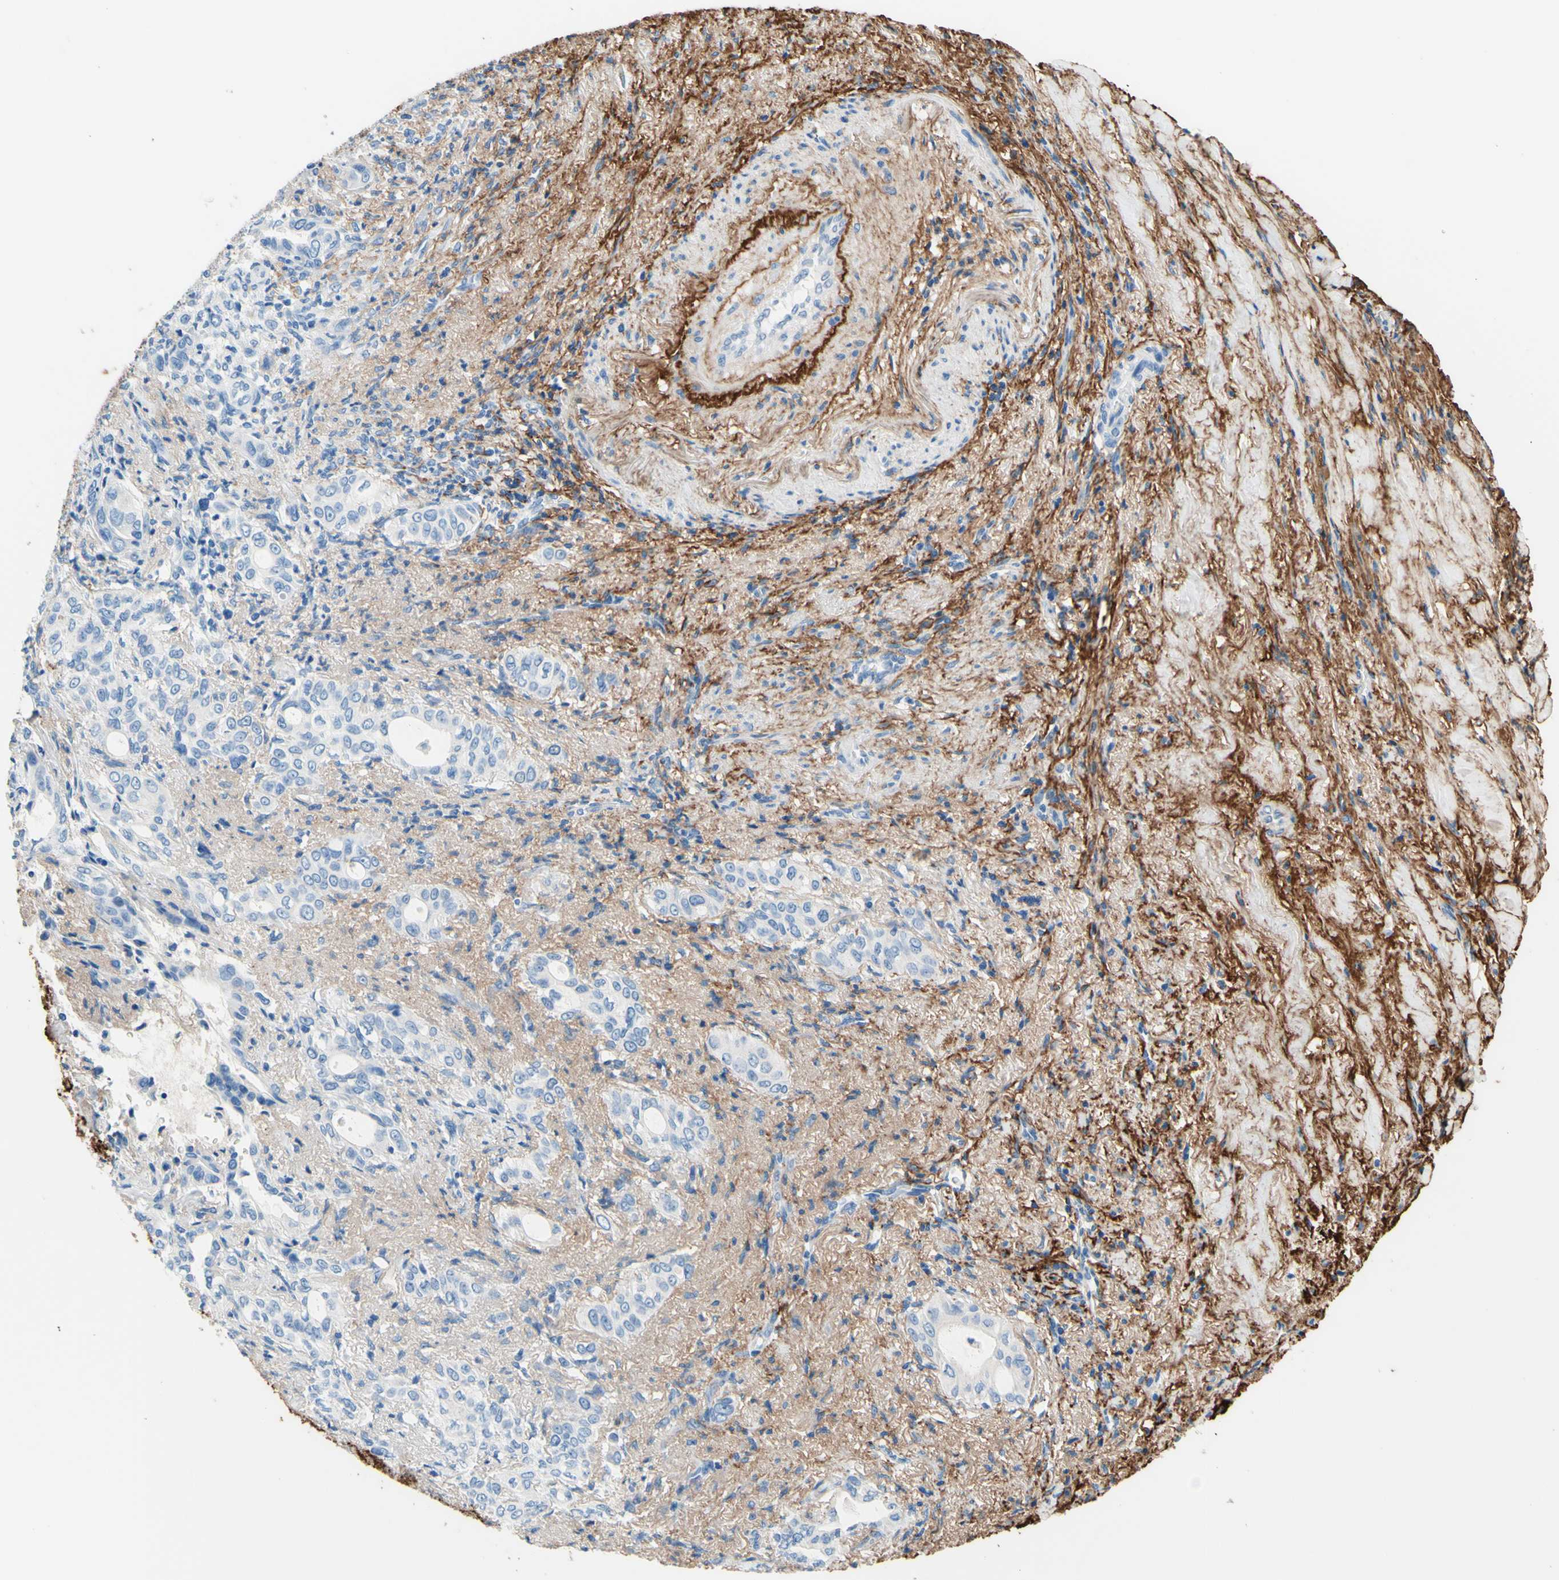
{"staining": {"intensity": "negative", "quantity": "none", "location": "none"}, "tissue": "liver cancer", "cell_type": "Tumor cells", "image_type": "cancer", "snomed": [{"axis": "morphology", "description": "Cholangiocarcinoma"}, {"axis": "topography", "description": "Liver"}], "caption": "Human liver cancer (cholangiocarcinoma) stained for a protein using immunohistochemistry (IHC) reveals no positivity in tumor cells.", "gene": "MFAP5", "patient": {"sex": "female", "age": 67}}